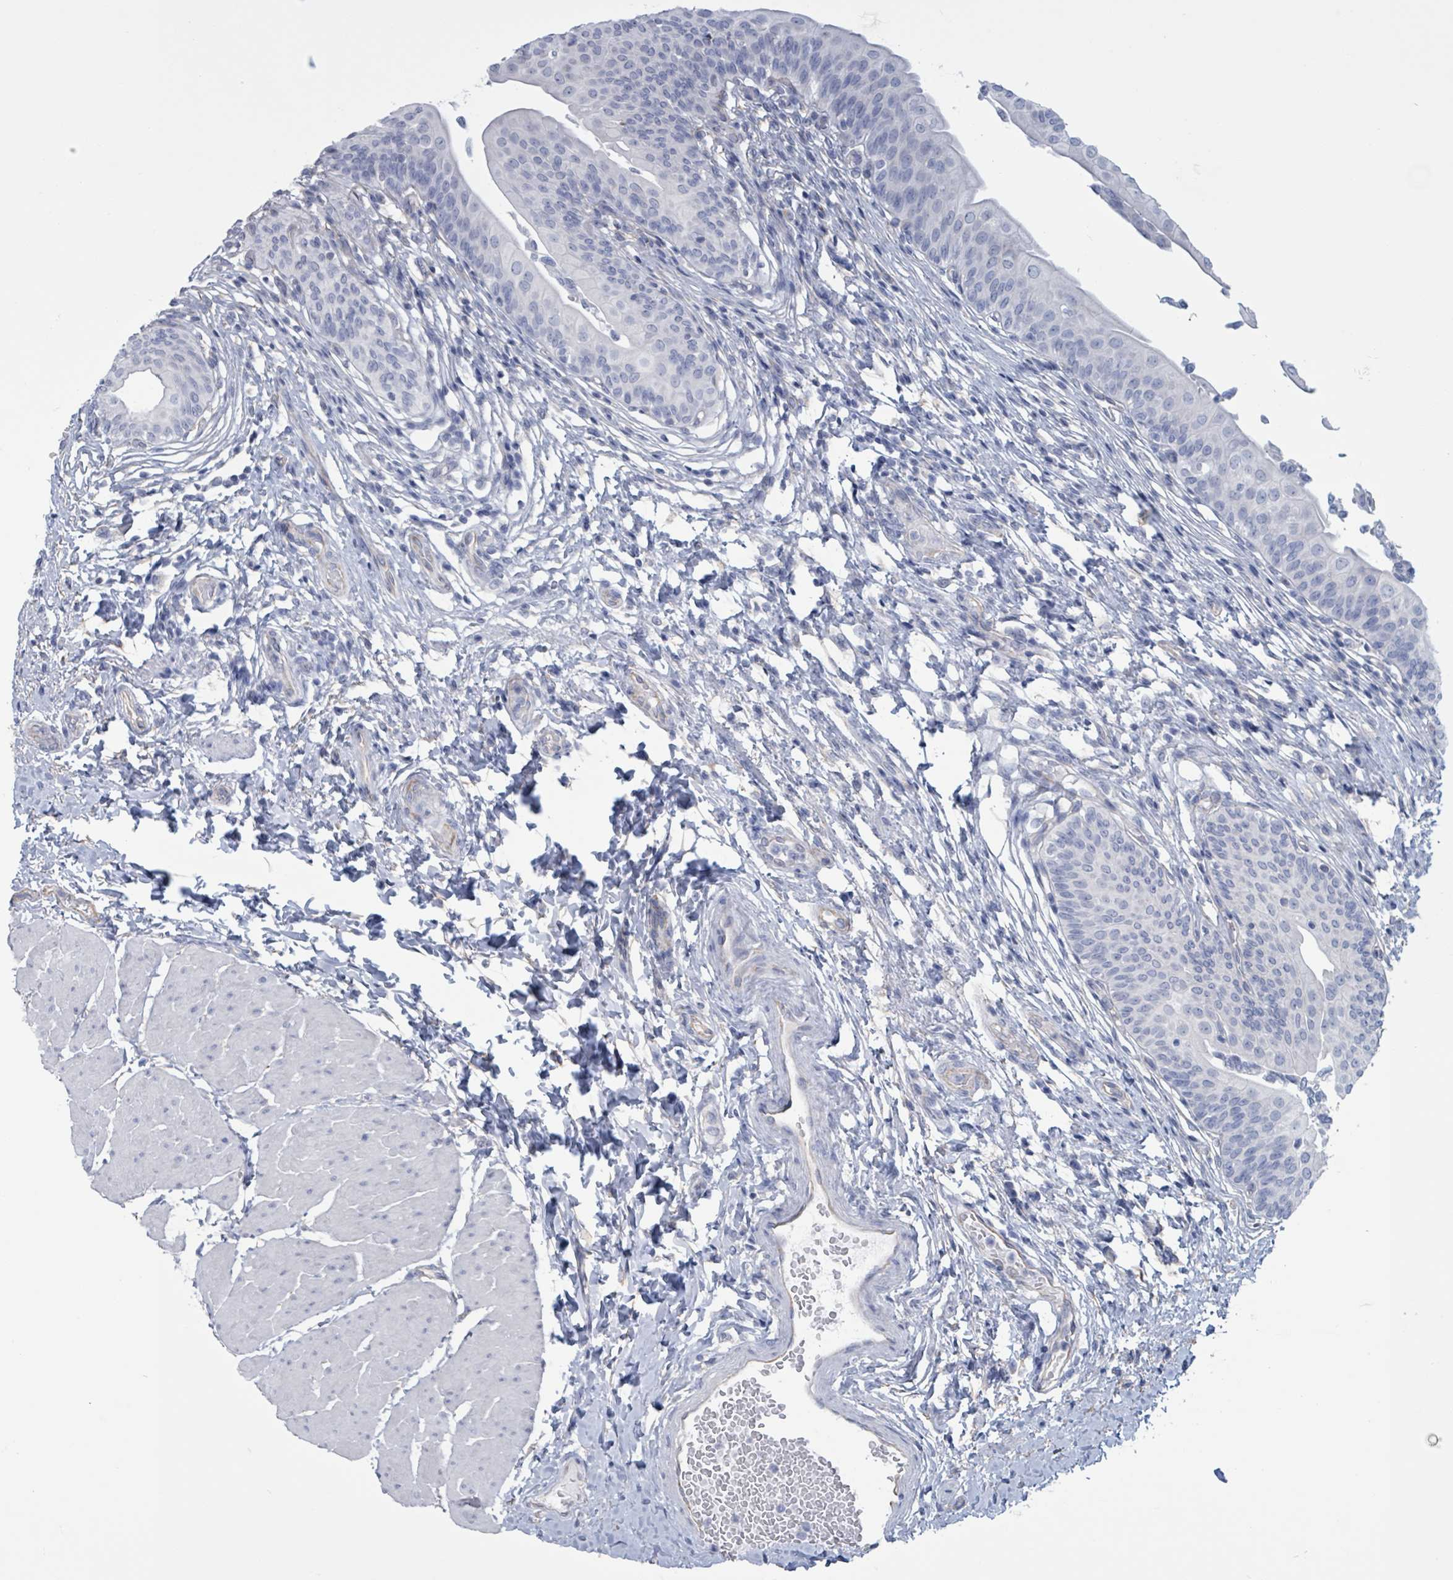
{"staining": {"intensity": "negative", "quantity": "none", "location": "none"}, "tissue": "urothelial cancer", "cell_type": "Tumor cells", "image_type": "cancer", "snomed": [{"axis": "morphology", "description": "Urothelial carcinoma, NOS"}, {"axis": "topography", "description": "Urinary bladder"}], "caption": "Urothelial cancer stained for a protein using IHC displays no staining tumor cells.", "gene": "CT45A5", "patient": {"sex": "male", "age": 59}}